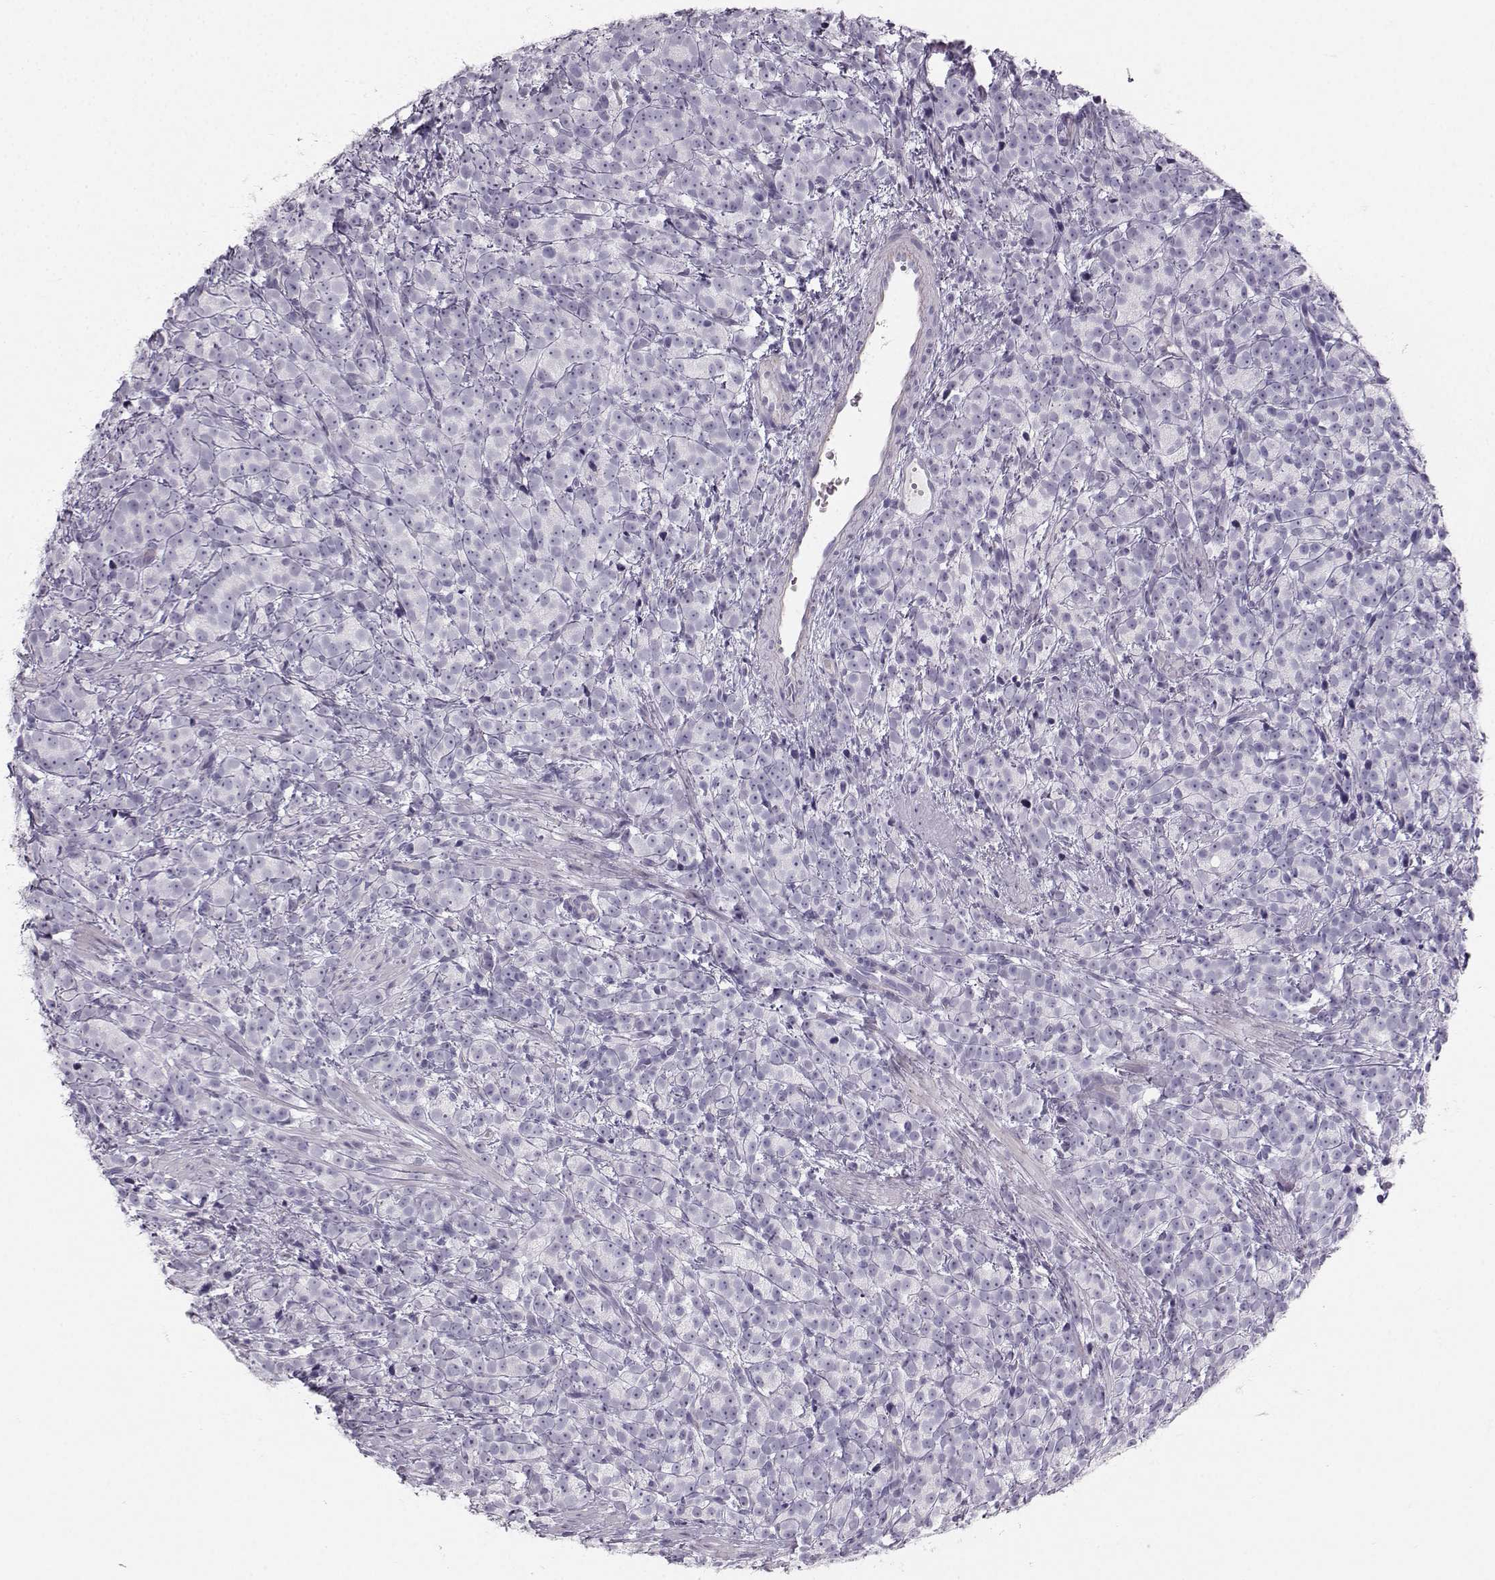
{"staining": {"intensity": "negative", "quantity": "none", "location": "none"}, "tissue": "prostate cancer", "cell_type": "Tumor cells", "image_type": "cancer", "snomed": [{"axis": "morphology", "description": "Adenocarcinoma, High grade"}, {"axis": "topography", "description": "Prostate"}], "caption": "This is a histopathology image of immunohistochemistry (IHC) staining of prostate high-grade adenocarcinoma, which shows no staining in tumor cells.", "gene": "CASR", "patient": {"sex": "male", "age": 53}}